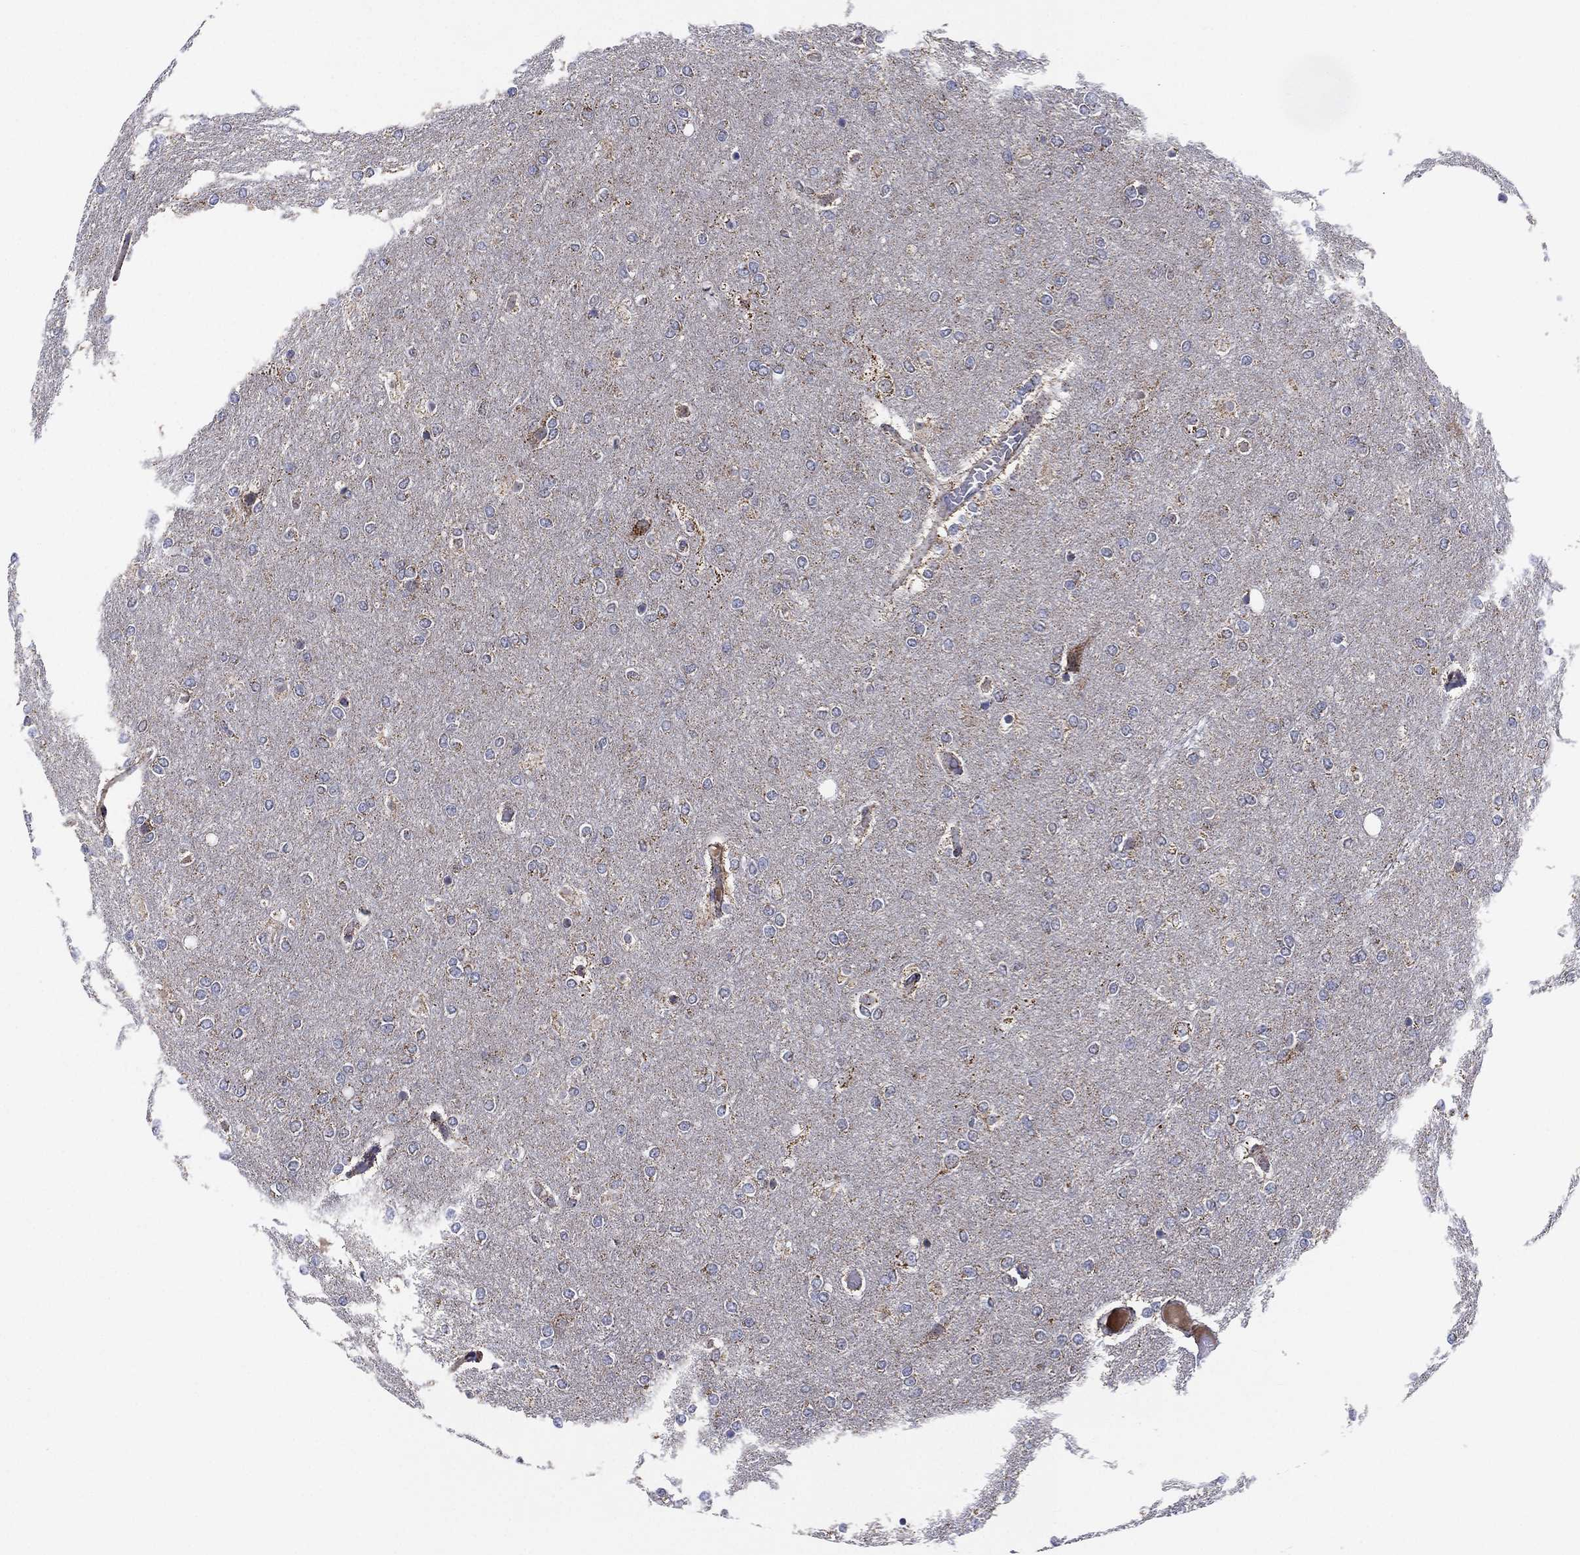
{"staining": {"intensity": "negative", "quantity": "none", "location": "none"}, "tissue": "glioma", "cell_type": "Tumor cells", "image_type": "cancer", "snomed": [{"axis": "morphology", "description": "Glioma, malignant, High grade"}, {"axis": "topography", "description": "Brain"}], "caption": "An immunohistochemistry (IHC) photomicrograph of glioma is shown. There is no staining in tumor cells of glioma.", "gene": "PPP2R5A", "patient": {"sex": "female", "age": 61}}